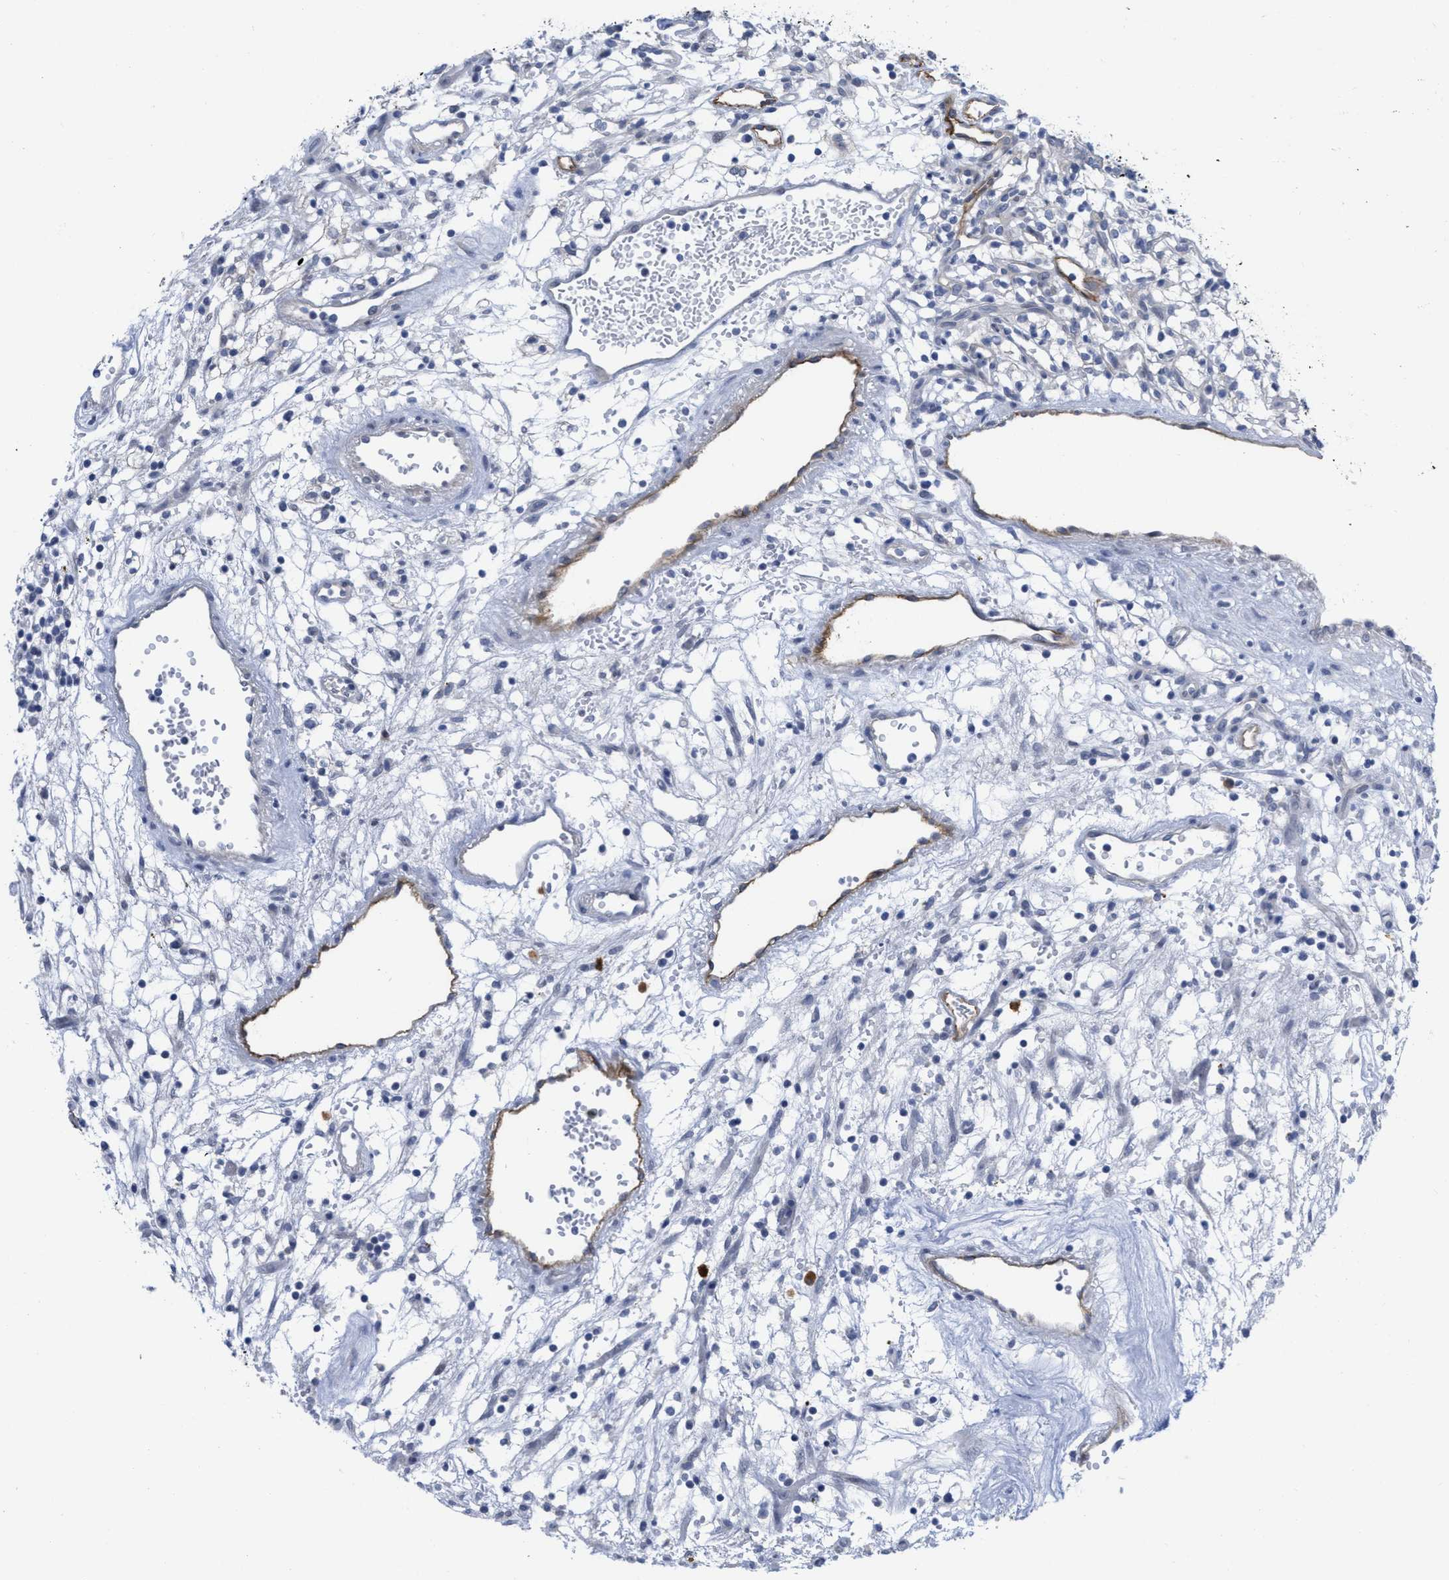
{"staining": {"intensity": "negative", "quantity": "none", "location": "none"}, "tissue": "renal cancer", "cell_type": "Tumor cells", "image_type": "cancer", "snomed": [{"axis": "morphology", "description": "Adenocarcinoma, NOS"}, {"axis": "topography", "description": "Kidney"}], "caption": "High magnification brightfield microscopy of adenocarcinoma (renal) stained with DAB (3,3'-diaminobenzidine) (brown) and counterstained with hematoxylin (blue): tumor cells show no significant positivity.", "gene": "ACKR1", "patient": {"sex": "male", "age": 59}}